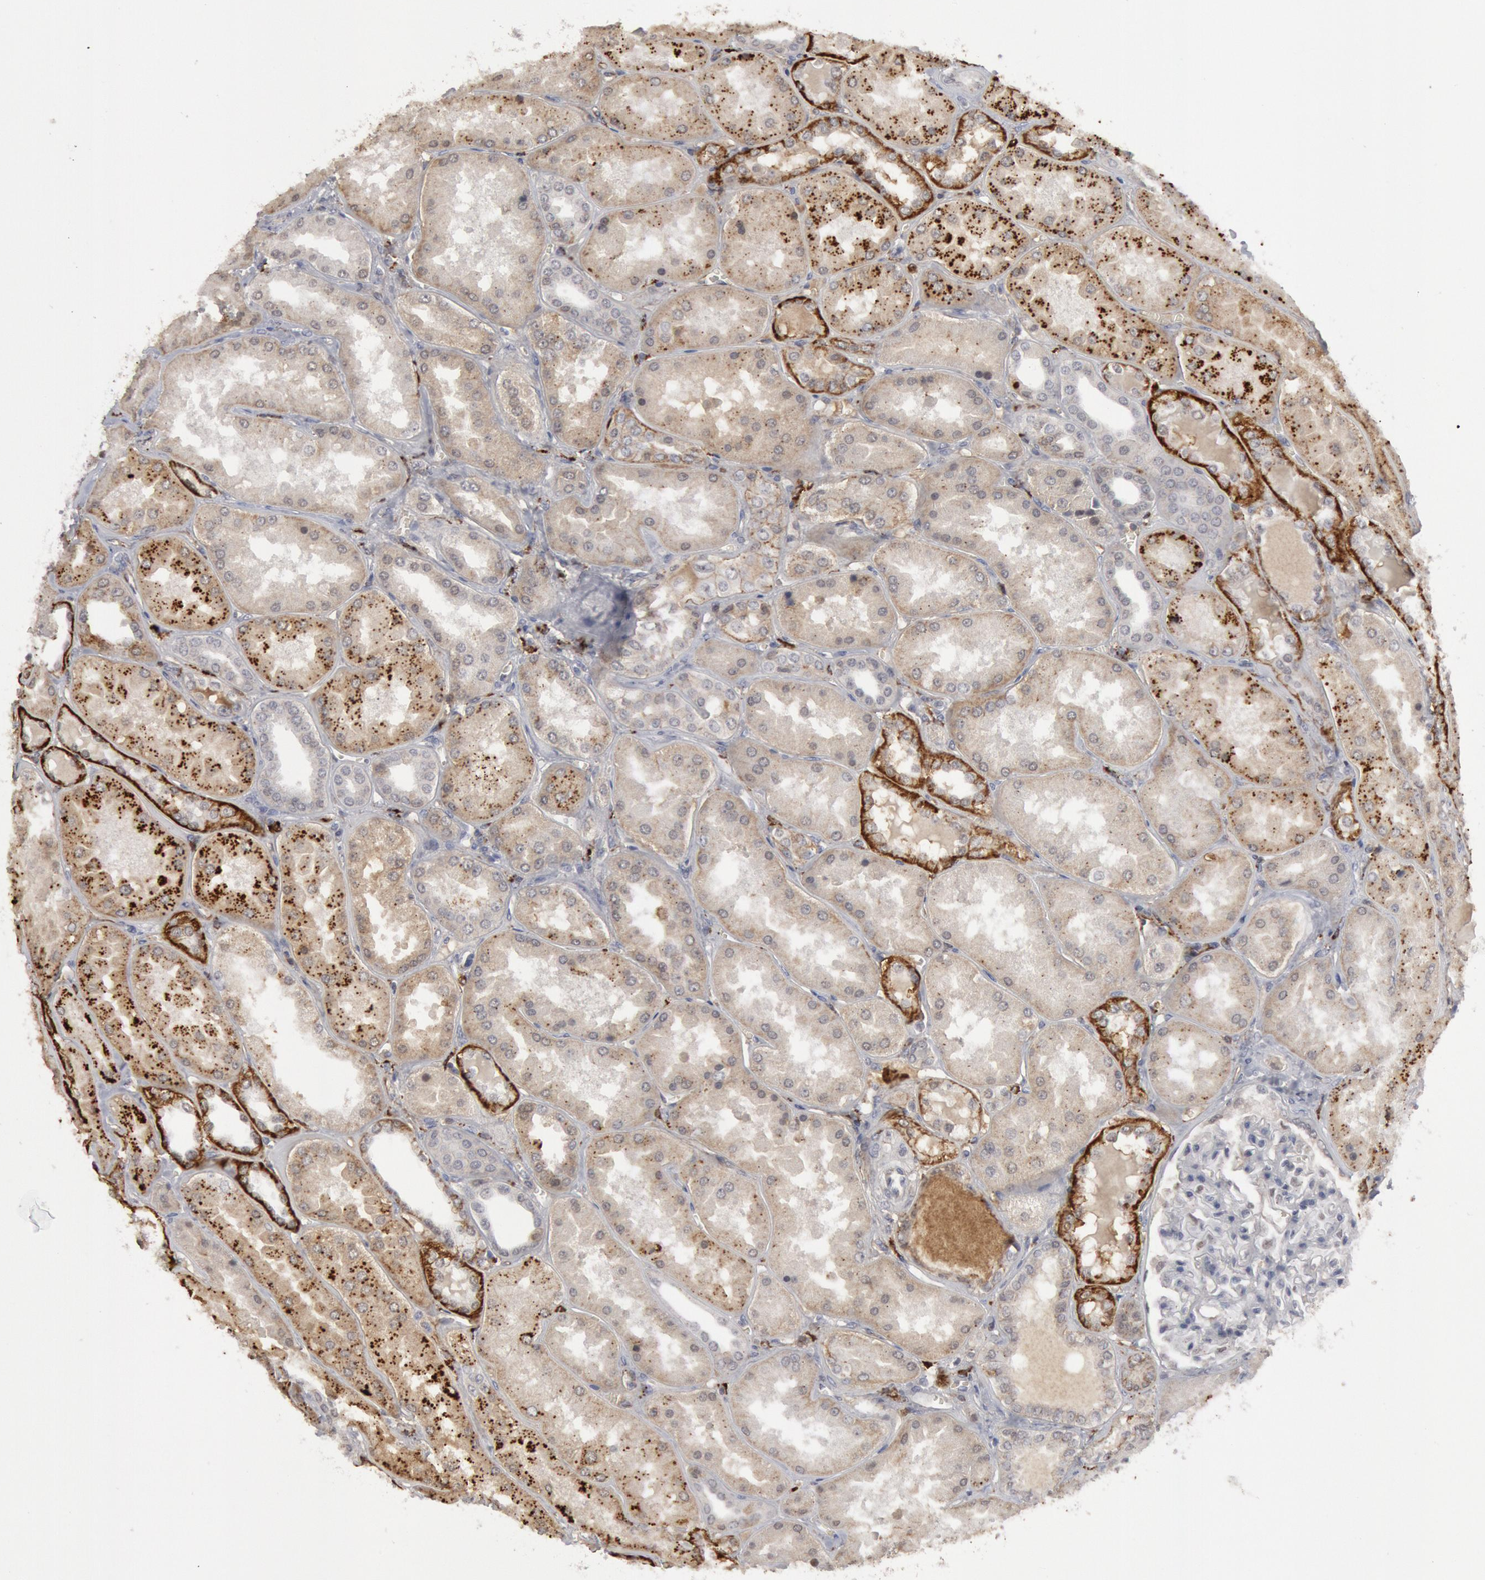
{"staining": {"intensity": "negative", "quantity": "none", "location": "none"}, "tissue": "kidney", "cell_type": "Cells in glomeruli", "image_type": "normal", "snomed": [{"axis": "morphology", "description": "Normal tissue, NOS"}, {"axis": "topography", "description": "Kidney"}], "caption": "This is an IHC photomicrograph of normal human kidney. There is no staining in cells in glomeruli.", "gene": "C1QC", "patient": {"sex": "female", "age": 56}}